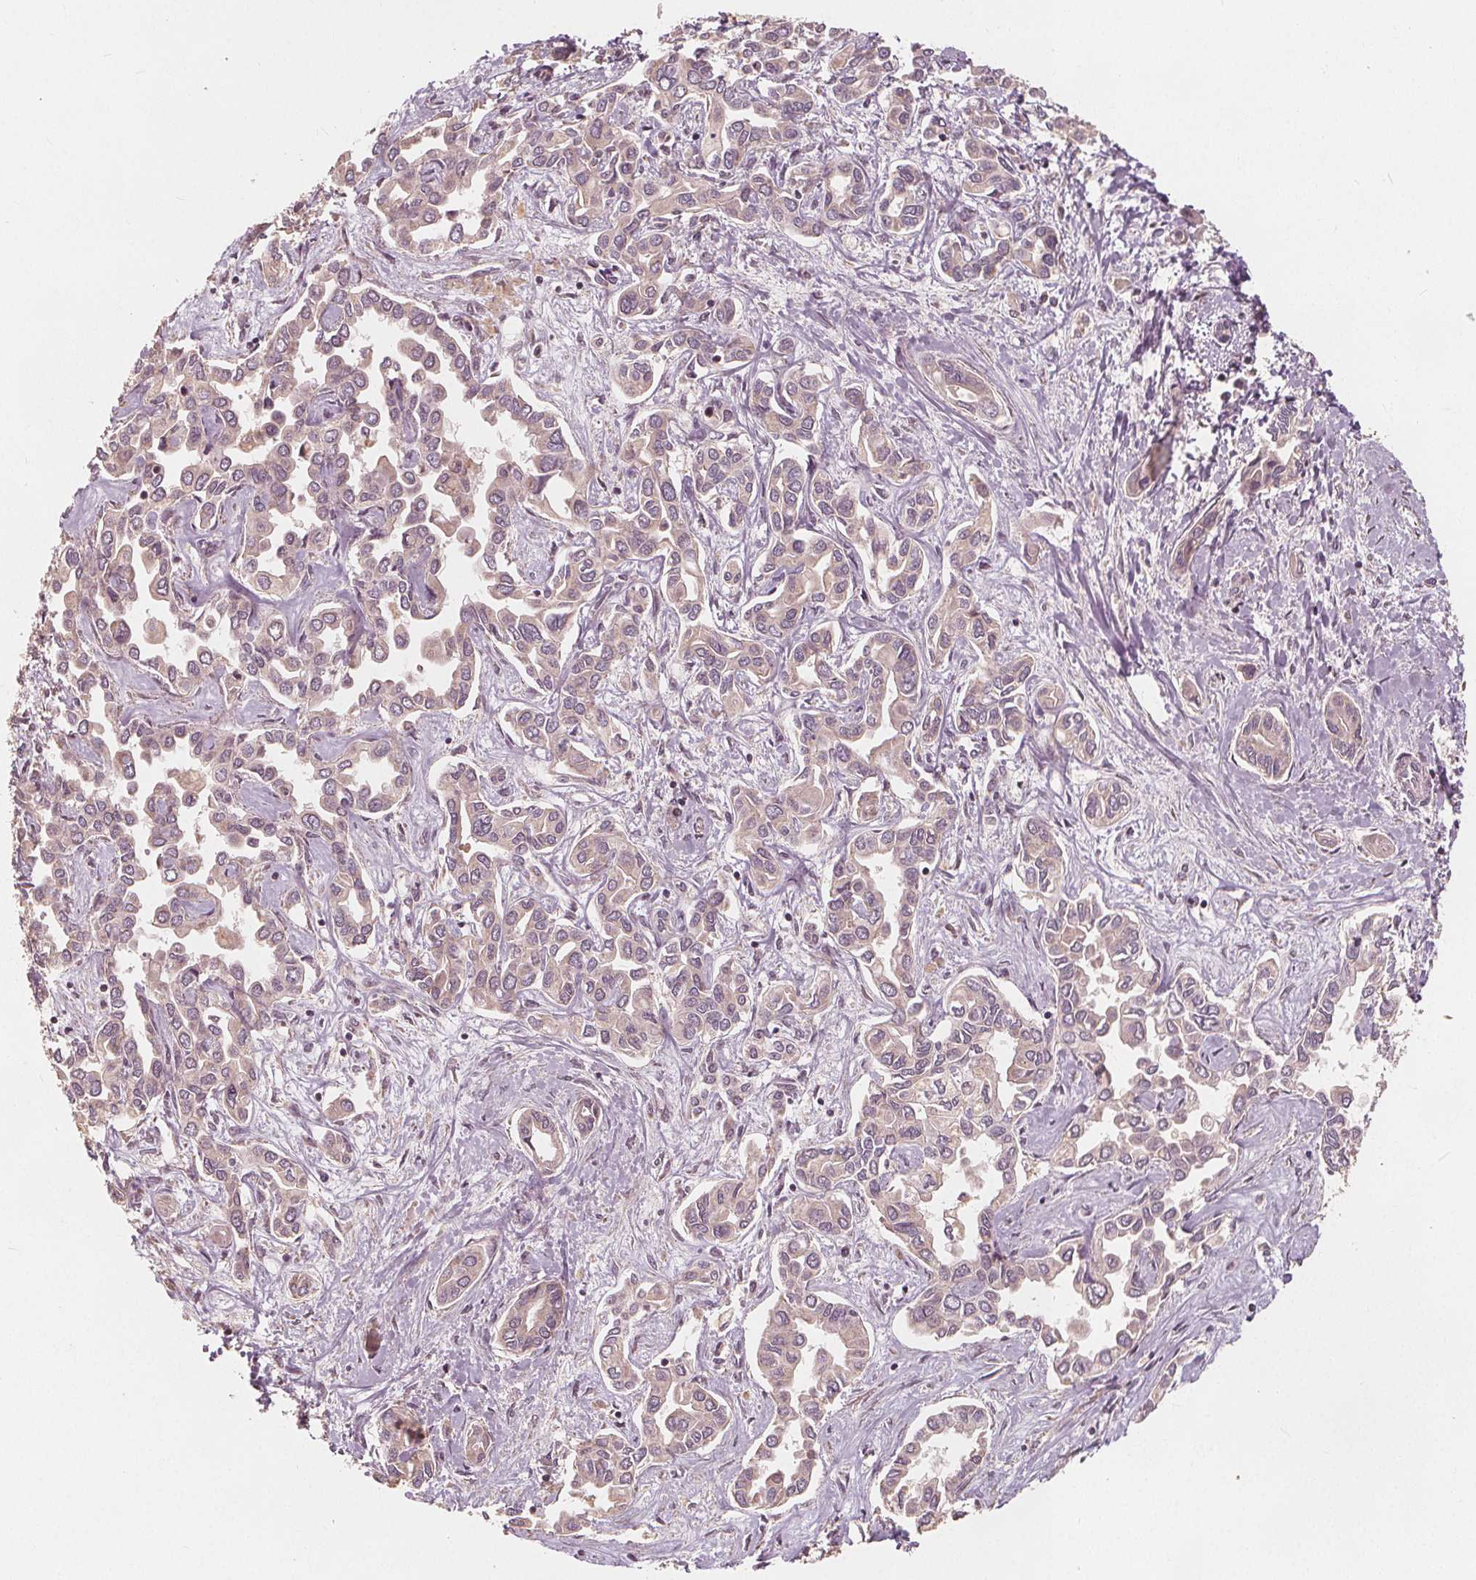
{"staining": {"intensity": "negative", "quantity": "none", "location": "none"}, "tissue": "liver cancer", "cell_type": "Tumor cells", "image_type": "cancer", "snomed": [{"axis": "morphology", "description": "Cholangiocarcinoma"}, {"axis": "topography", "description": "Liver"}], "caption": "Tumor cells show no significant positivity in liver cholangiocarcinoma. (Brightfield microscopy of DAB IHC at high magnification).", "gene": "PEX26", "patient": {"sex": "female", "age": 64}}